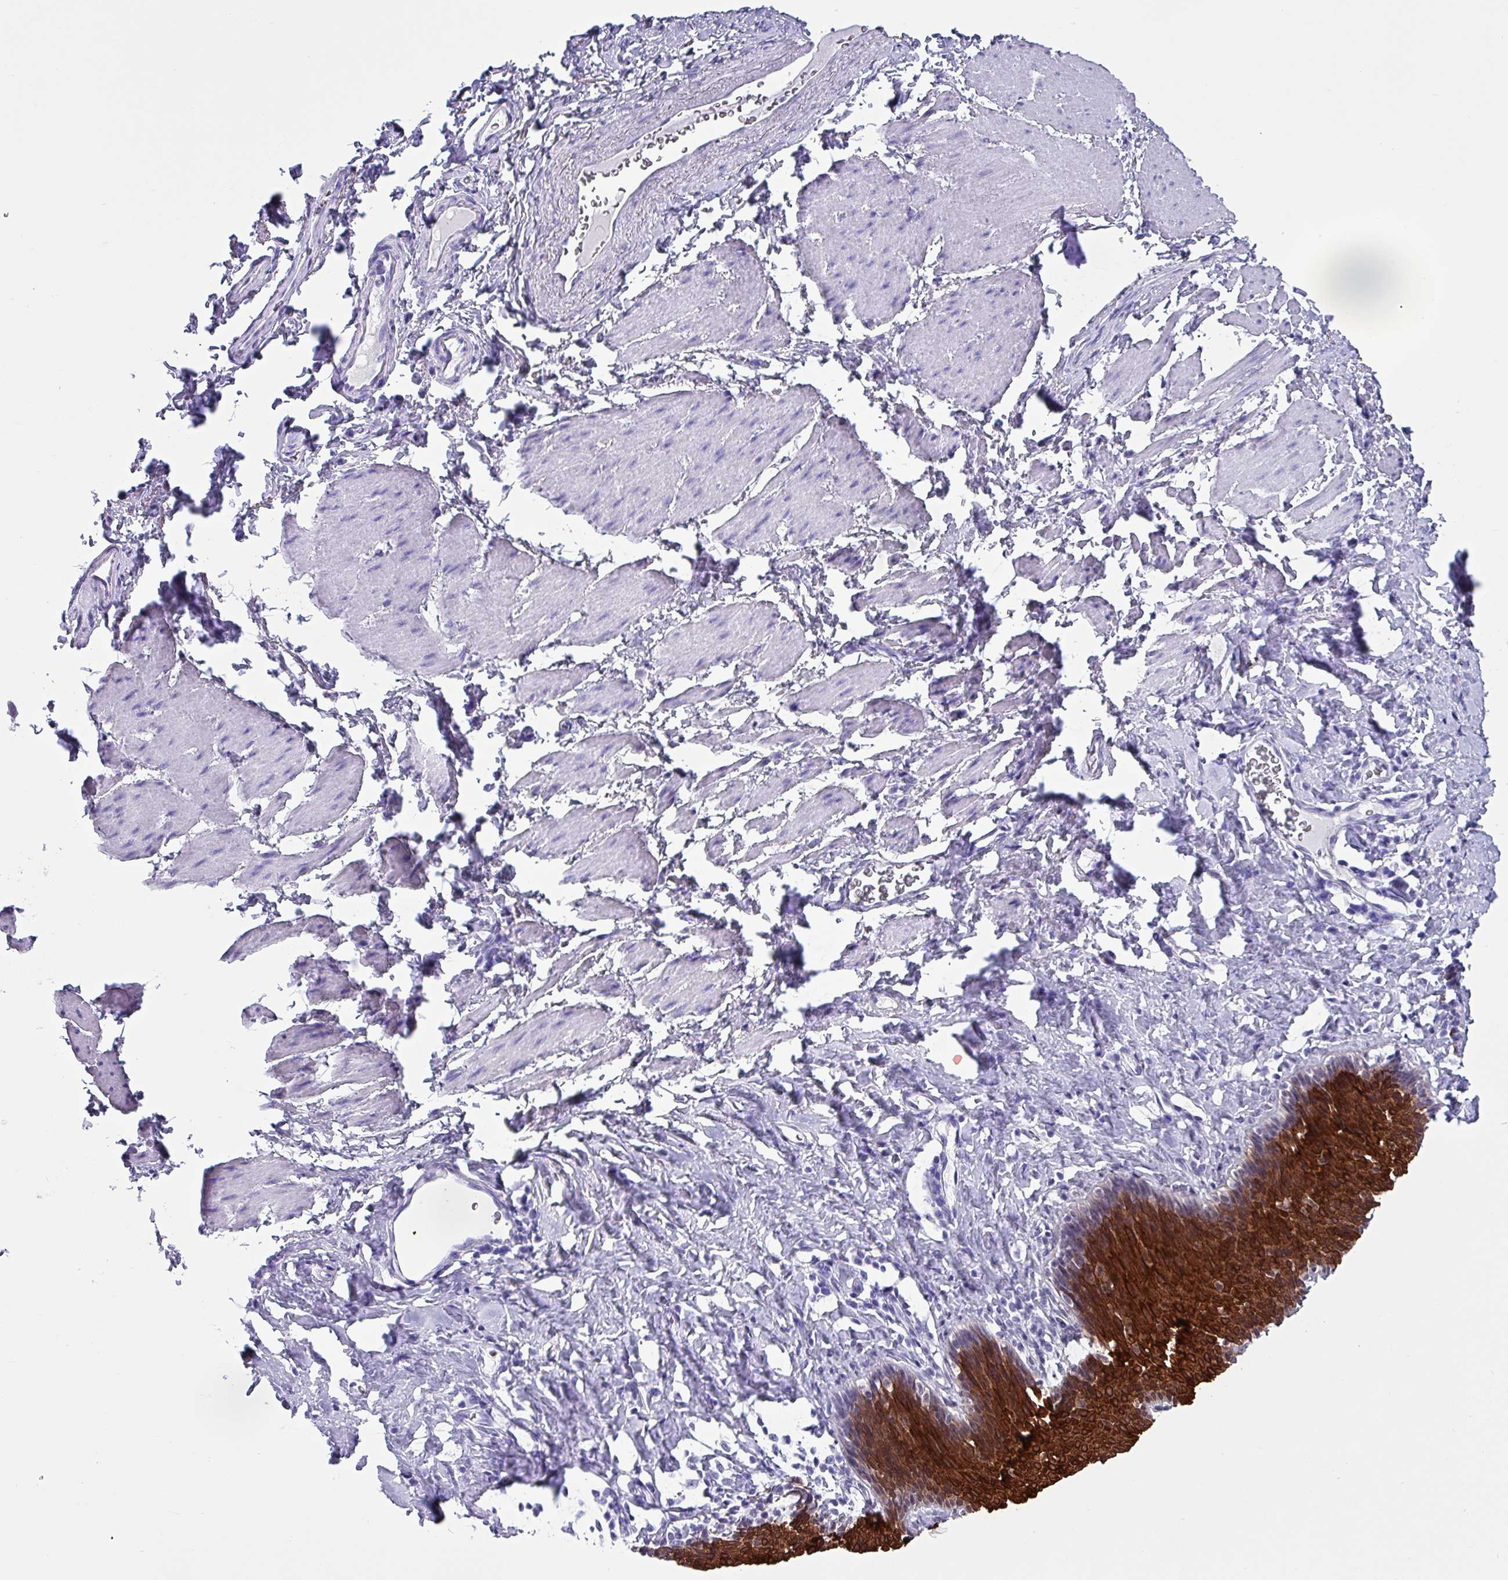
{"staining": {"intensity": "strong", "quantity": ">75%", "location": "cytoplasmic/membranous"}, "tissue": "esophagus", "cell_type": "Squamous epithelial cells", "image_type": "normal", "snomed": [{"axis": "morphology", "description": "Normal tissue, NOS"}, {"axis": "topography", "description": "Esophagus"}], "caption": "Immunohistochemical staining of unremarkable human esophagus shows high levels of strong cytoplasmic/membranous positivity in approximately >75% of squamous epithelial cells.", "gene": "KRT6A", "patient": {"sex": "female", "age": 61}}